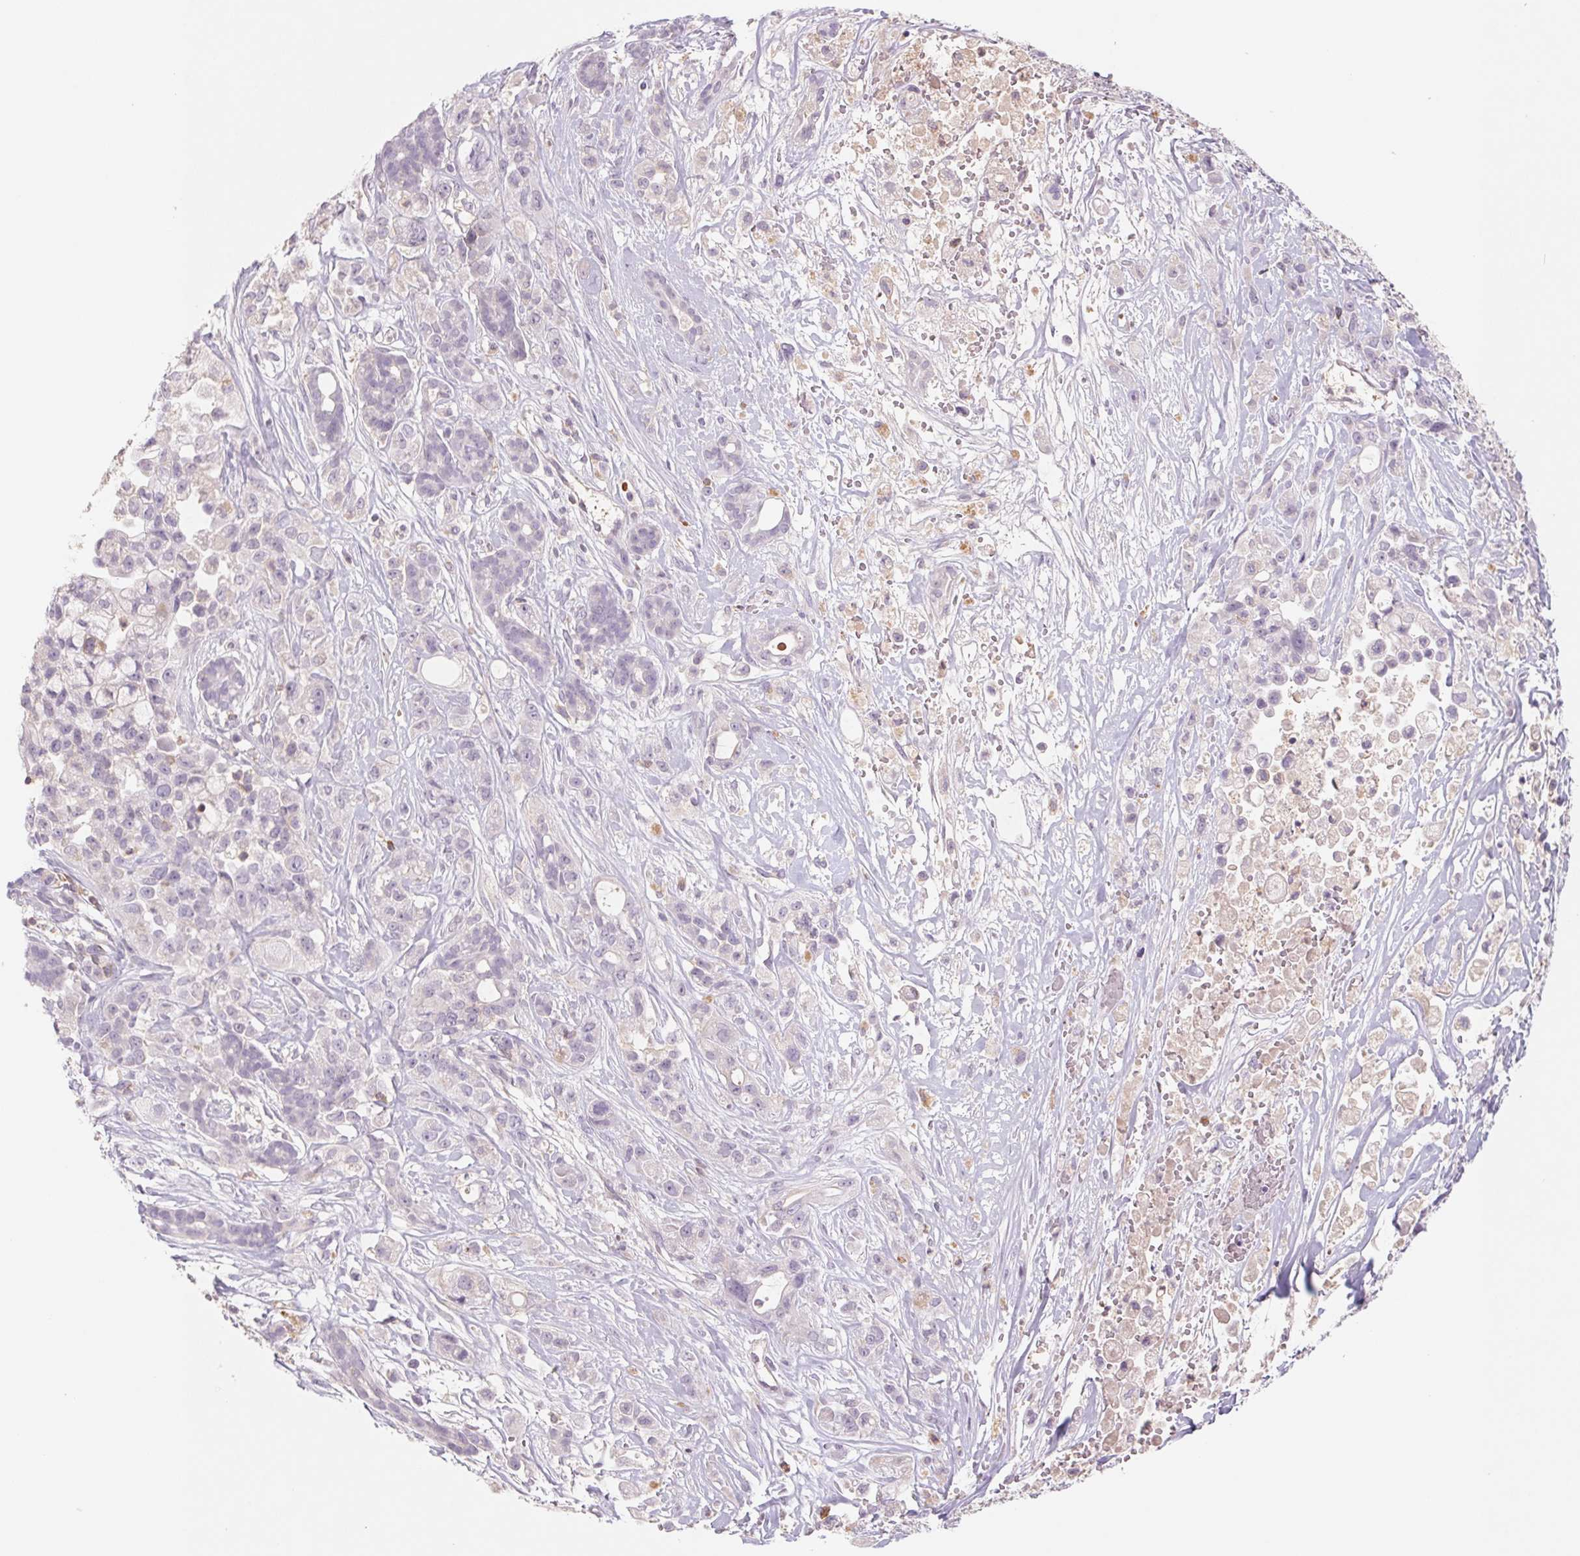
{"staining": {"intensity": "negative", "quantity": "none", "location": "none"}, "tissue": "pancreatic cancer", "cell_type": "Tumor cells", "image_type": "cancer", "snomed": [{"axis": "morphology", "description": "Adenocarcinoma, NOS"}, {"axis": "topography", "description": "Pancreas"}], "caption": "Tumor cells show no significant protein expression in pancreatic adenocarcinoma. (IHC, brightfield microscopy, high magnification).", "gene": "KIF26A", "patient": {"sex": "male", "age": 44}}